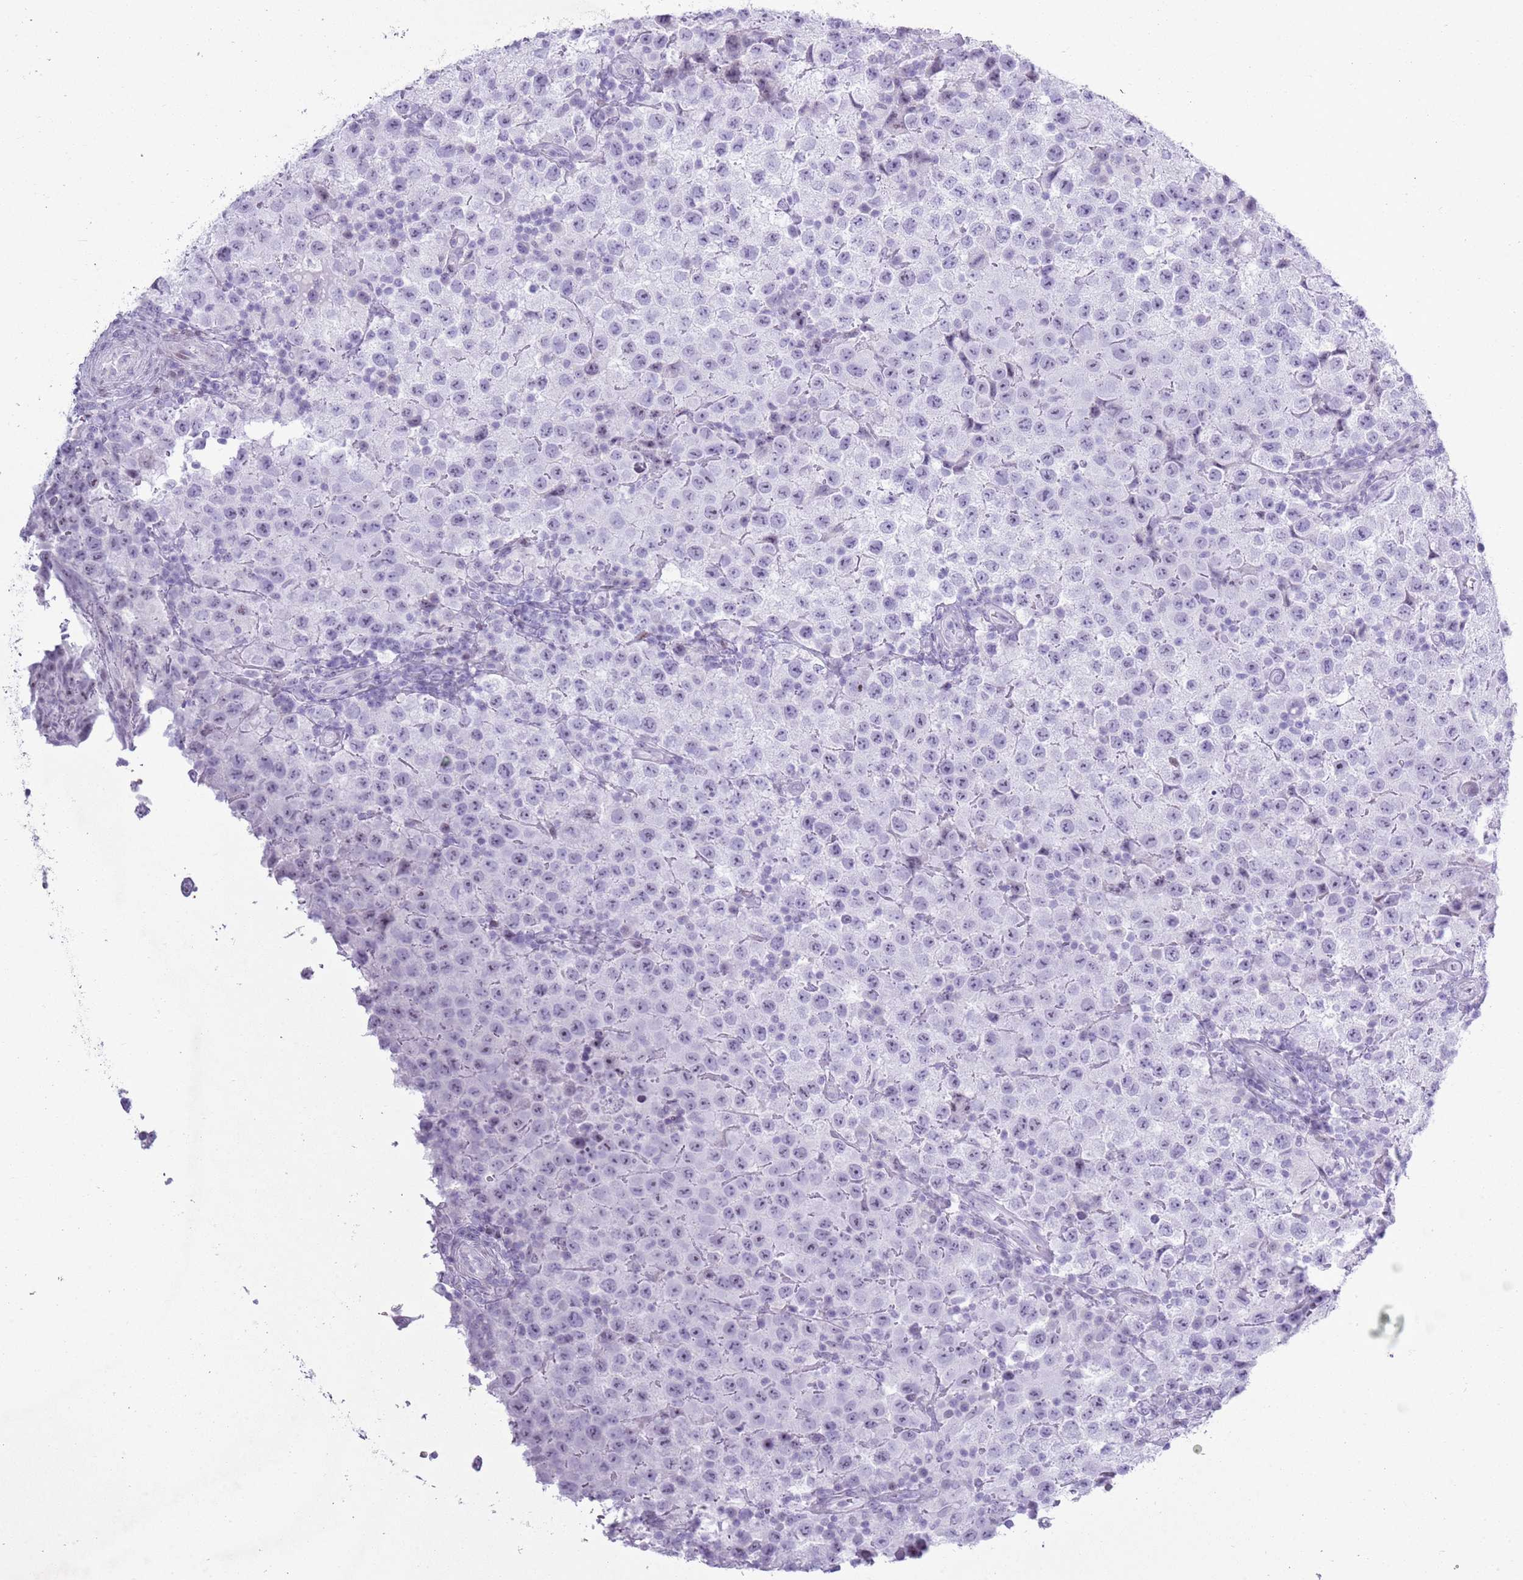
{"staining": {"intensity": "negative", "quantity": "none", "location": "none"}, "tissue": "testis cancer", "cell_type": "Tumor cells", "image_type": "cancer", "snomed": [{"axis": "morphology", "description": "Seminoma, NOS"}, {"axis": "morphology", "description": "Carcinoma, Embryonal, NOS"}, {"axis": "topography", "description": "Testis"}], "caption": "DAB (3,3'-diaminobenzidine) immunohistochemical staining of testis cancer demonstrates no significant positivity in tumor cells.", "gene": "ASIP", "patient": {"sex": "male", "age": 41}}